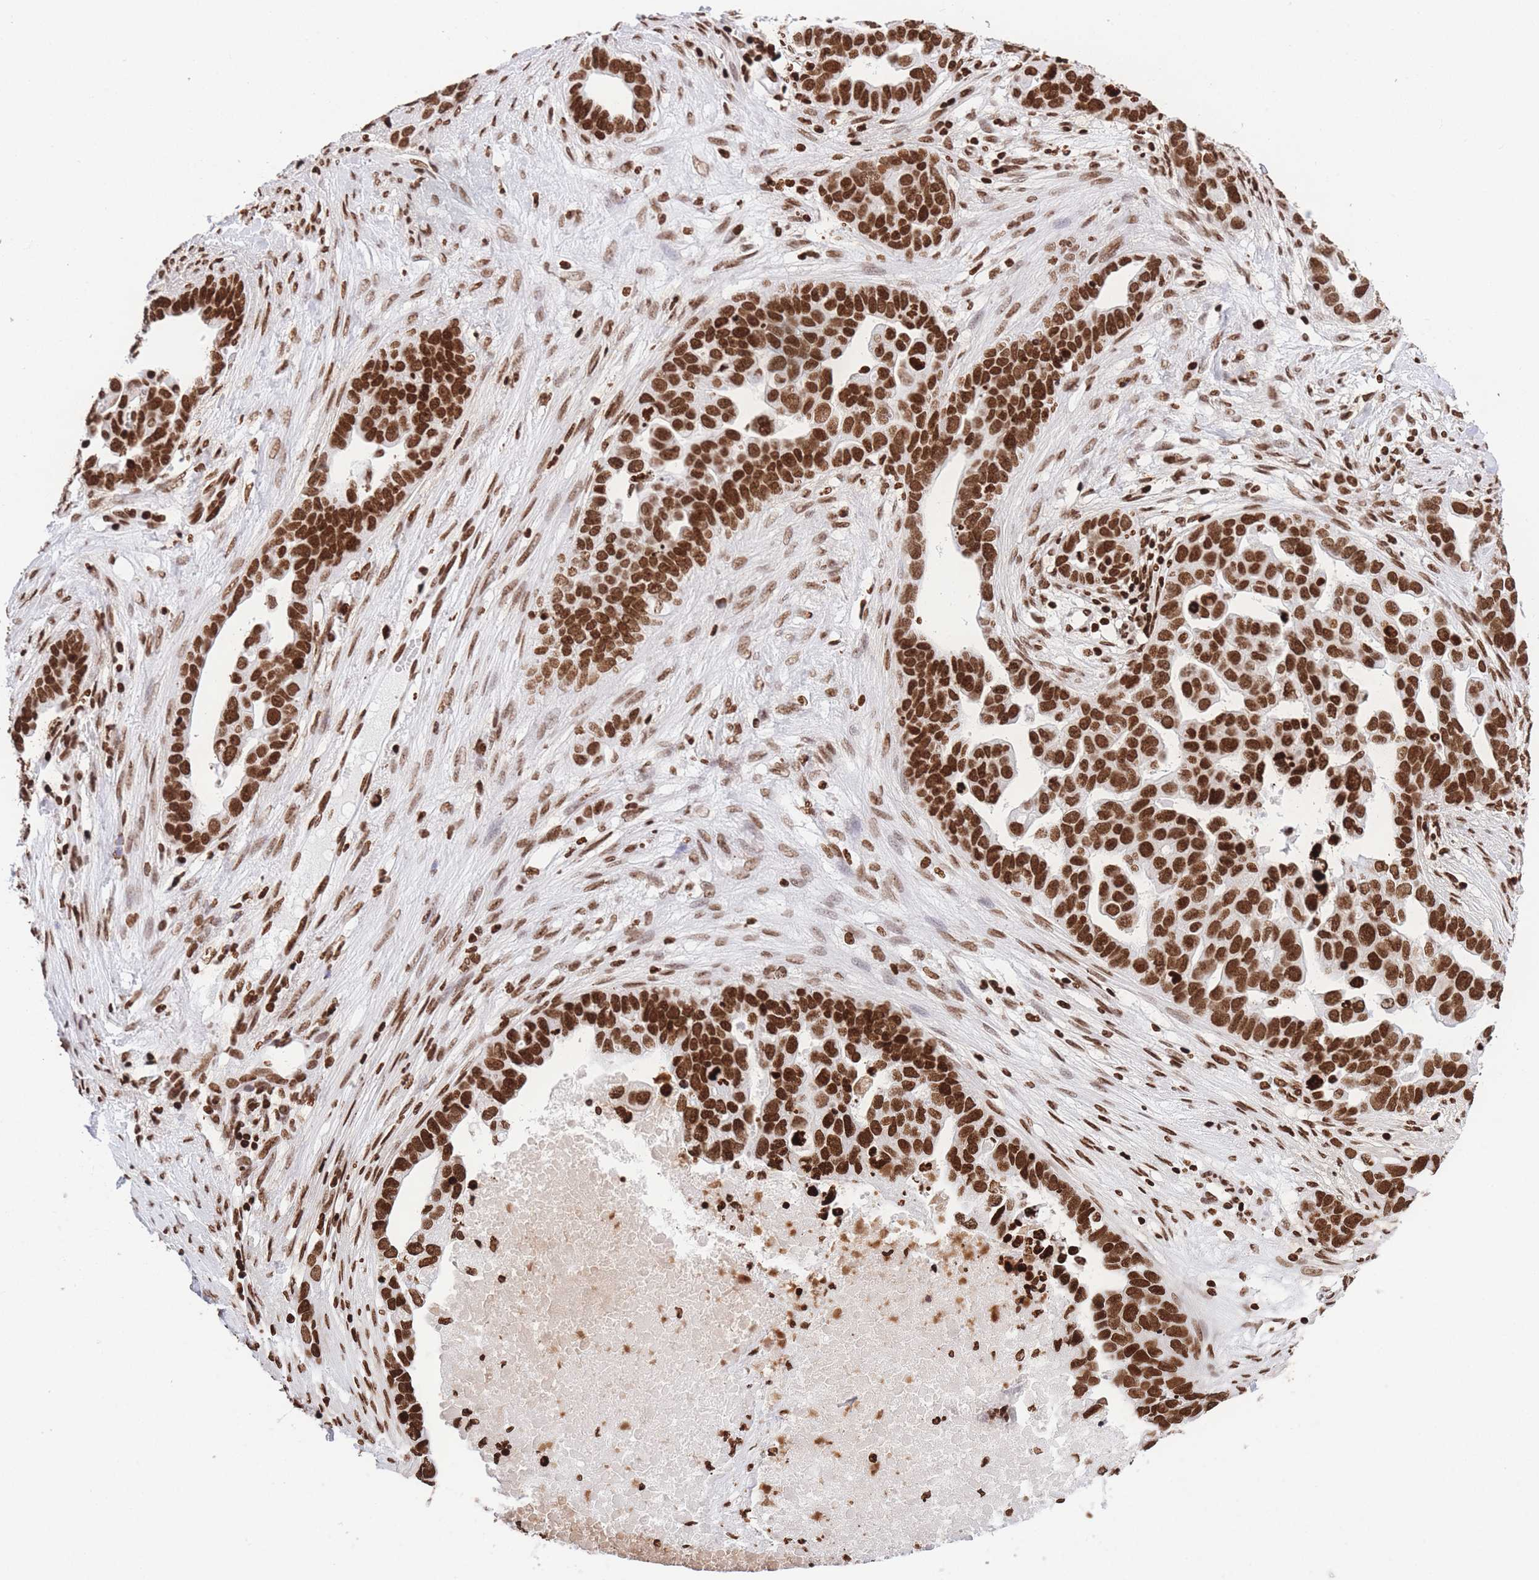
{"staining": {"intensity": "strong", "quantity": ">75%", "location": "nuclear"}, "tissue": "ovarian cancer", "cell_type": "Tumor cells", "image_type": "cancer", "snomed": [{"axis": "morphology", "description": "Cystadenocarcinoma, serous, NOS"}, {"axis": "topography", "description": "Ovary"}], "caption": "A histopathology image showing strong nuclear expression in about >75% of tumor cells in ovarian cancer, as visualized by brown immunohistochemical staining.", "gene": "H2BC11", "patient": {"sex": "female", "age": 54}}